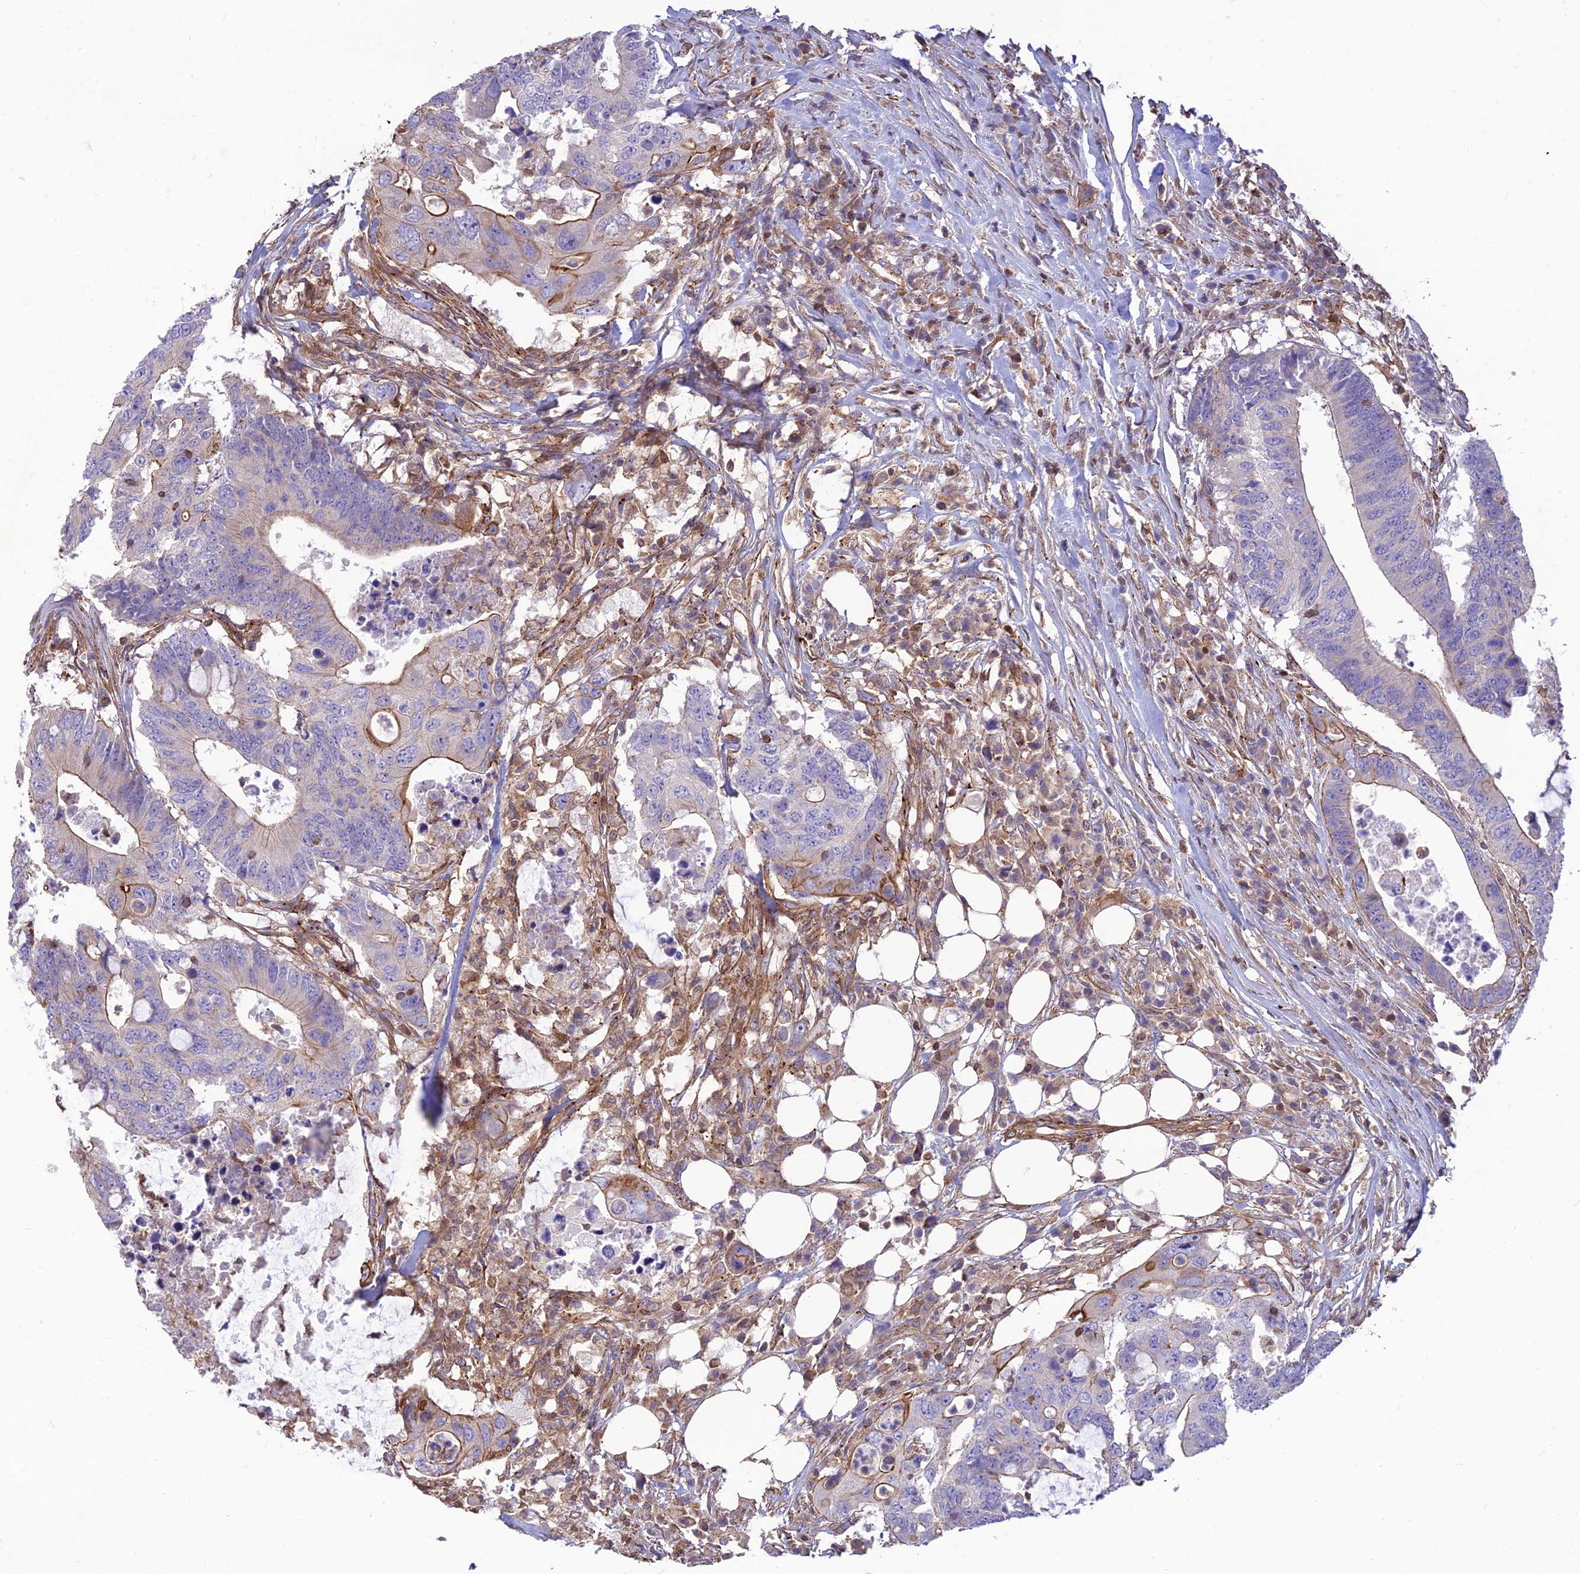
{"staining": {"intensity": "moderate", "quantity": "<25%", "location": "cytoplasmic/membranous"}, "tissue": "colorectal cancer", "cell_type": "Tumor cells", "image_type": "cancer", "snomed": [{"axis": "morphology", "description": "Adenocarcinoma, NOS"}, {"axis": "topography", "description": "Colon"}], "caption": "IHC of colorectal cancer displays low levels of moderate cytoplasmic/membranous staining in approximately <25% of tumor cells.", "gene": "HPSE2", "patient": {"sex": "male", "age": 71}}